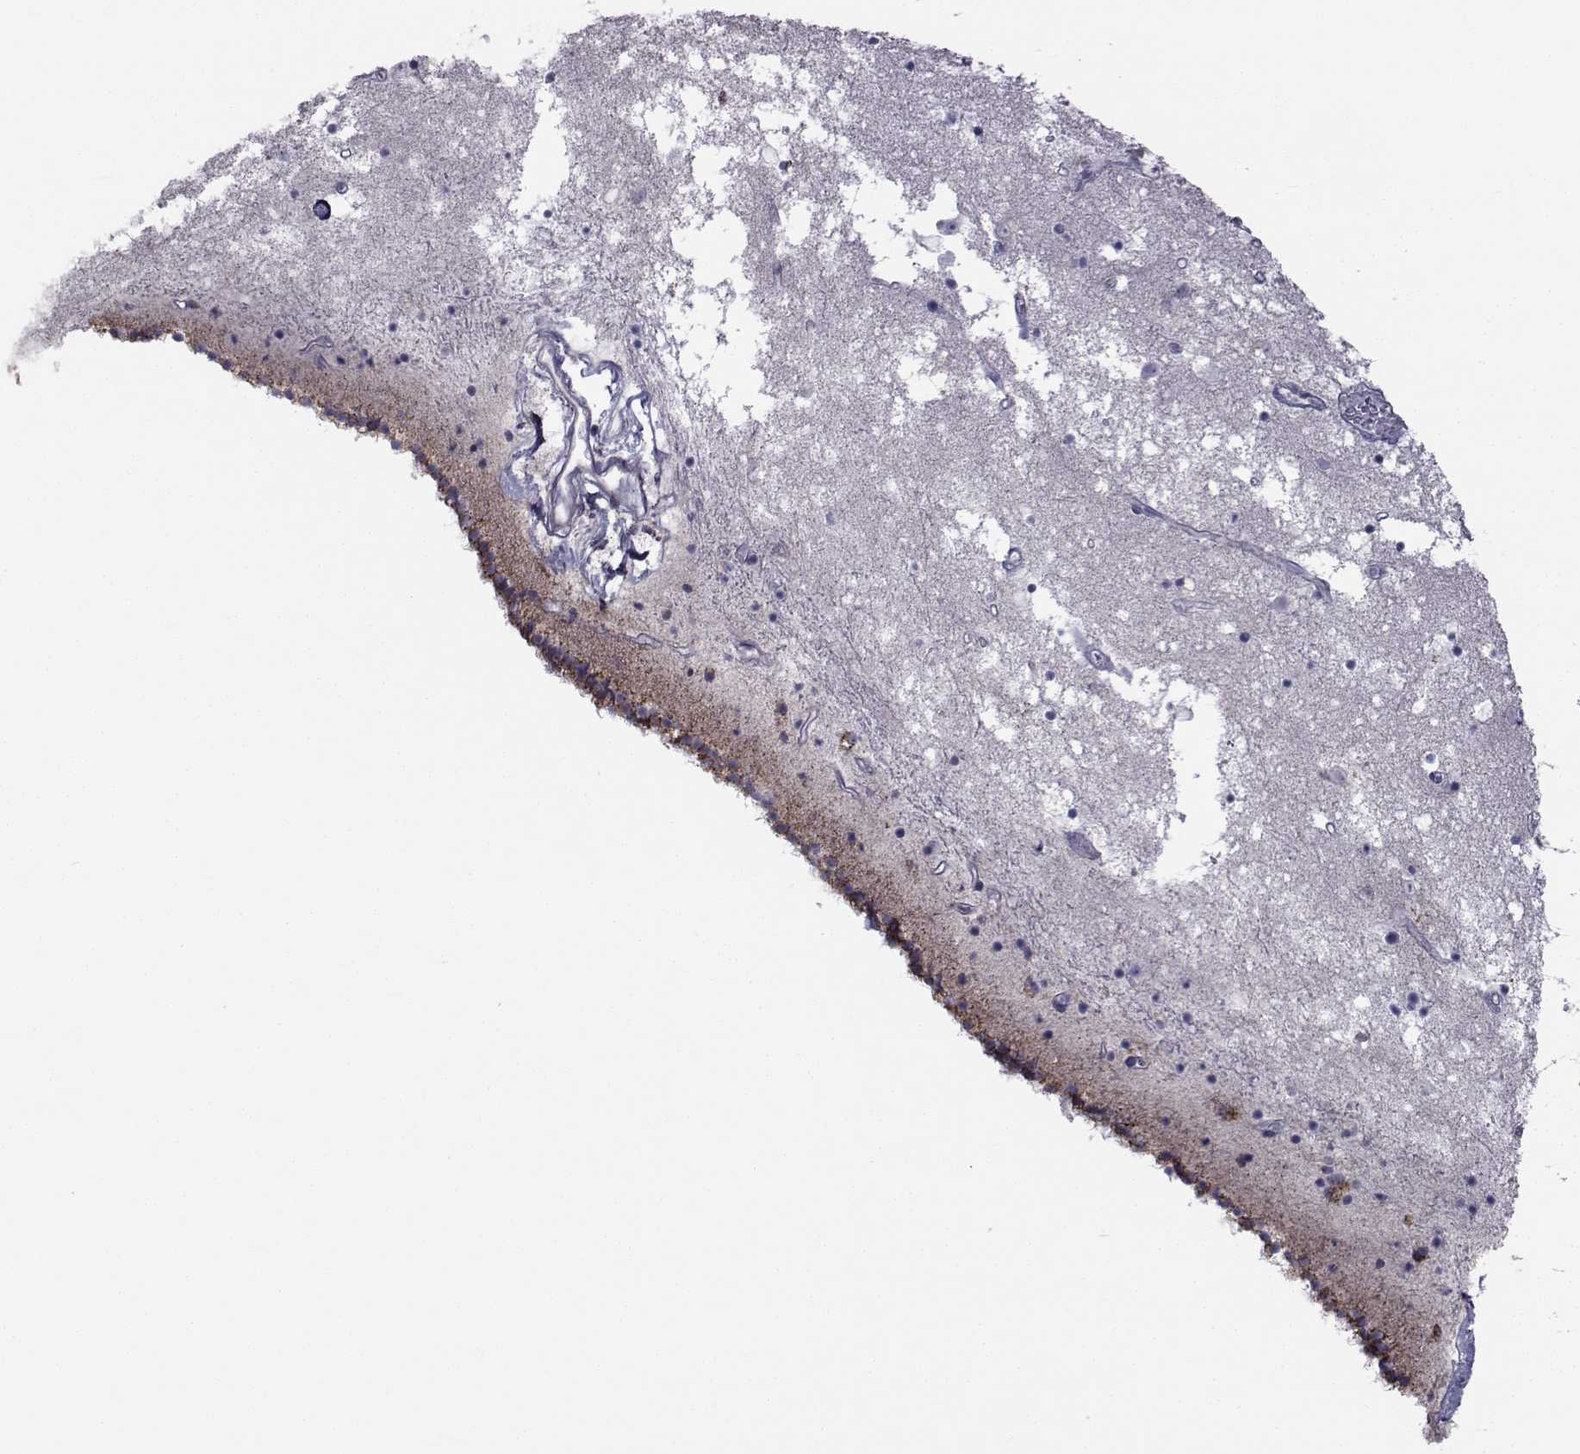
{"staining": {"intensity": "negative", "quantity": "none", "location": "none"}, "tissue": "caudate", "cell_type": "Glial cells", "image_type": "normal", "snomed": [{"axis": "morphology", "description": "Normal tissue, NOS"}, {"axis": "topography", "description": "Lateral ventricle wall"}], "caption": "Human caudate stained for a protein using IHC displays no positivity in glial cells.", "gene": "FDXR", "patient": {"sex": "female", "age": 71}}